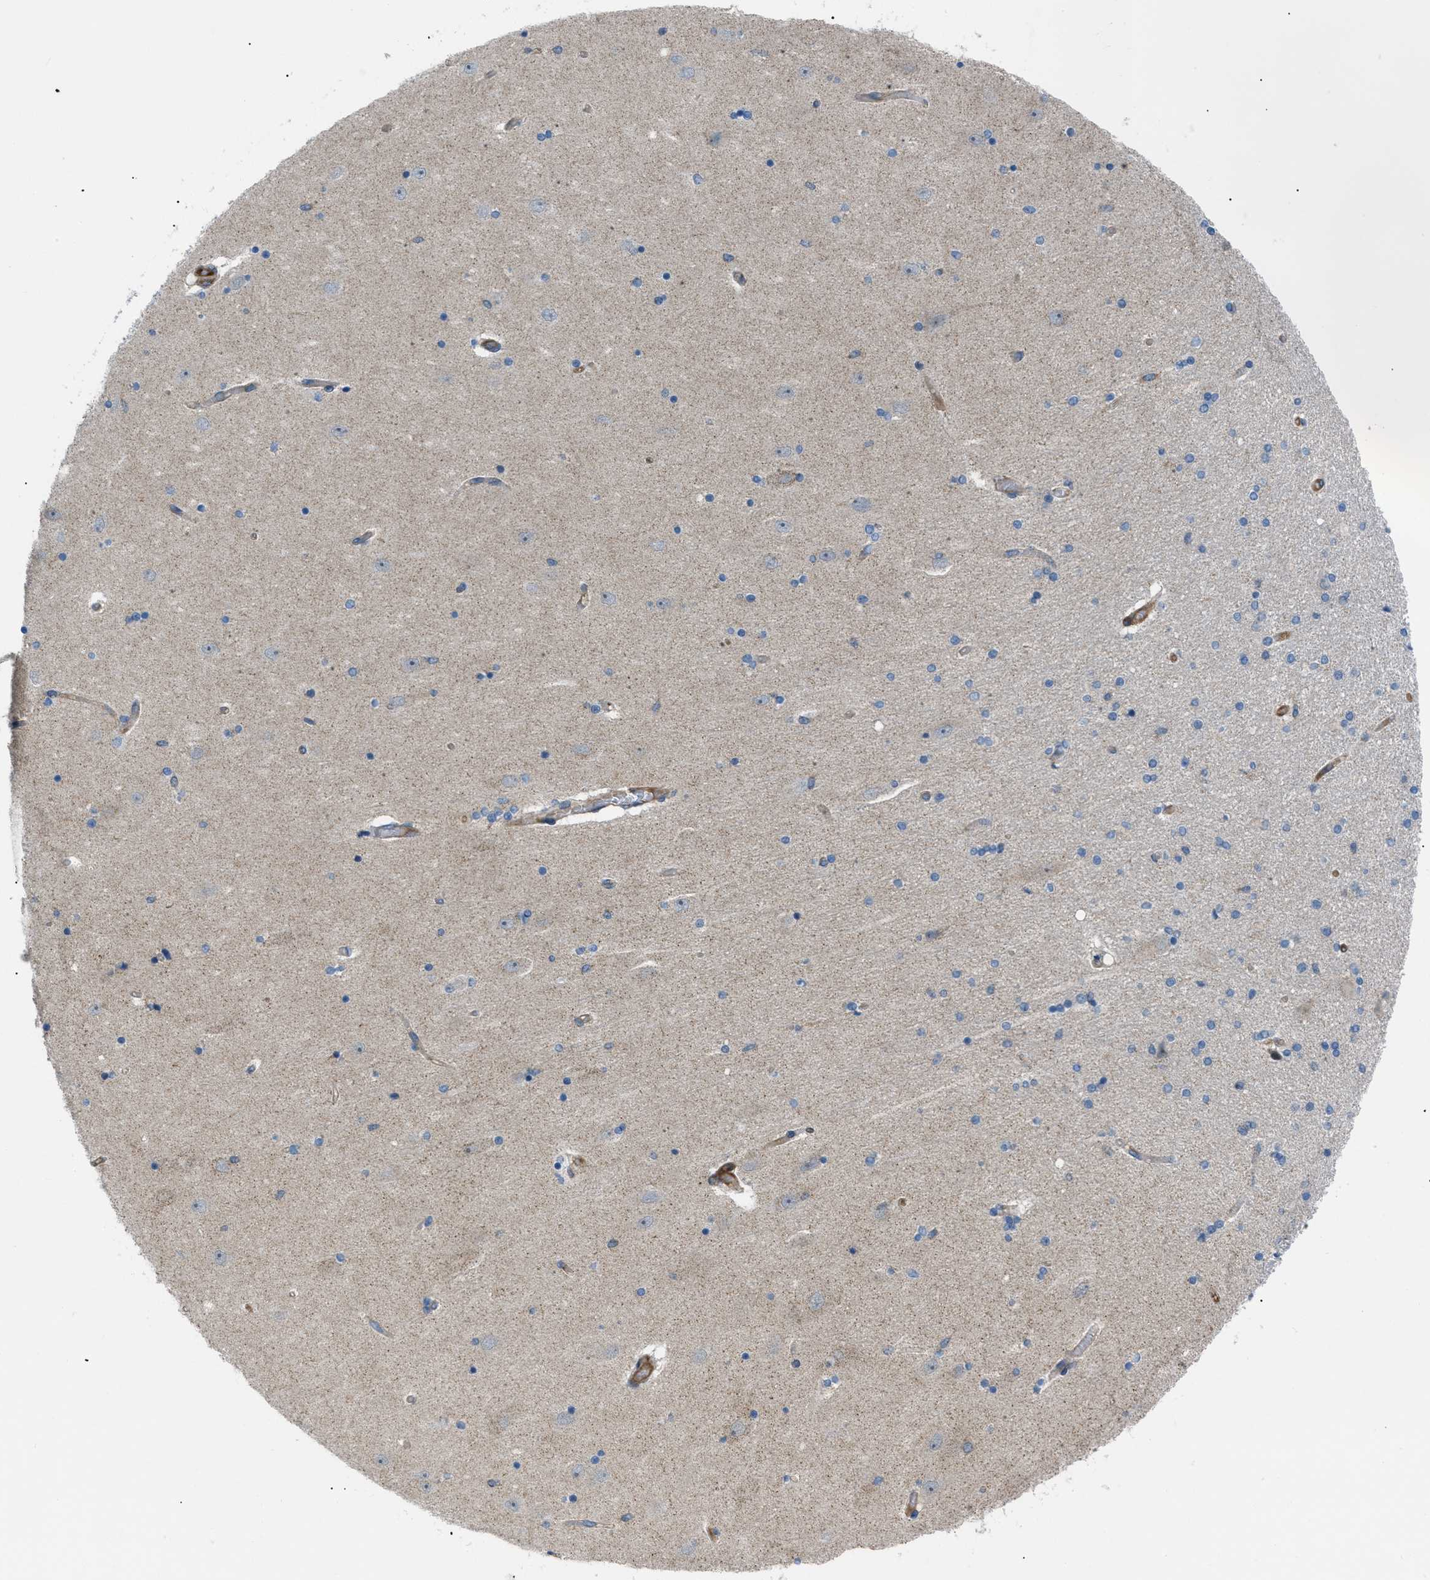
{"staining": {"intensity": "negative", "quantity": "none", "location": "none"}, "tissue": "hippocampus", "cell_type": "Glial cells", "image_type": "normal", "snomed": [{"axis": "morphology", "description": "Normal tissue, NOS"}, {"axis": "topography", "description": "Hippocampus"}], "caption": "DAB (3,3'-diaminobenzidine) immunohistochemical staining of benign hippocampus demonstrates no significant staining in glial cells. (DAB immunohistochemistry visualized using brightfield microscopy, high magnification).", "gene": "ATP2A3", "patient": {"sex": "female", "age": 54}}